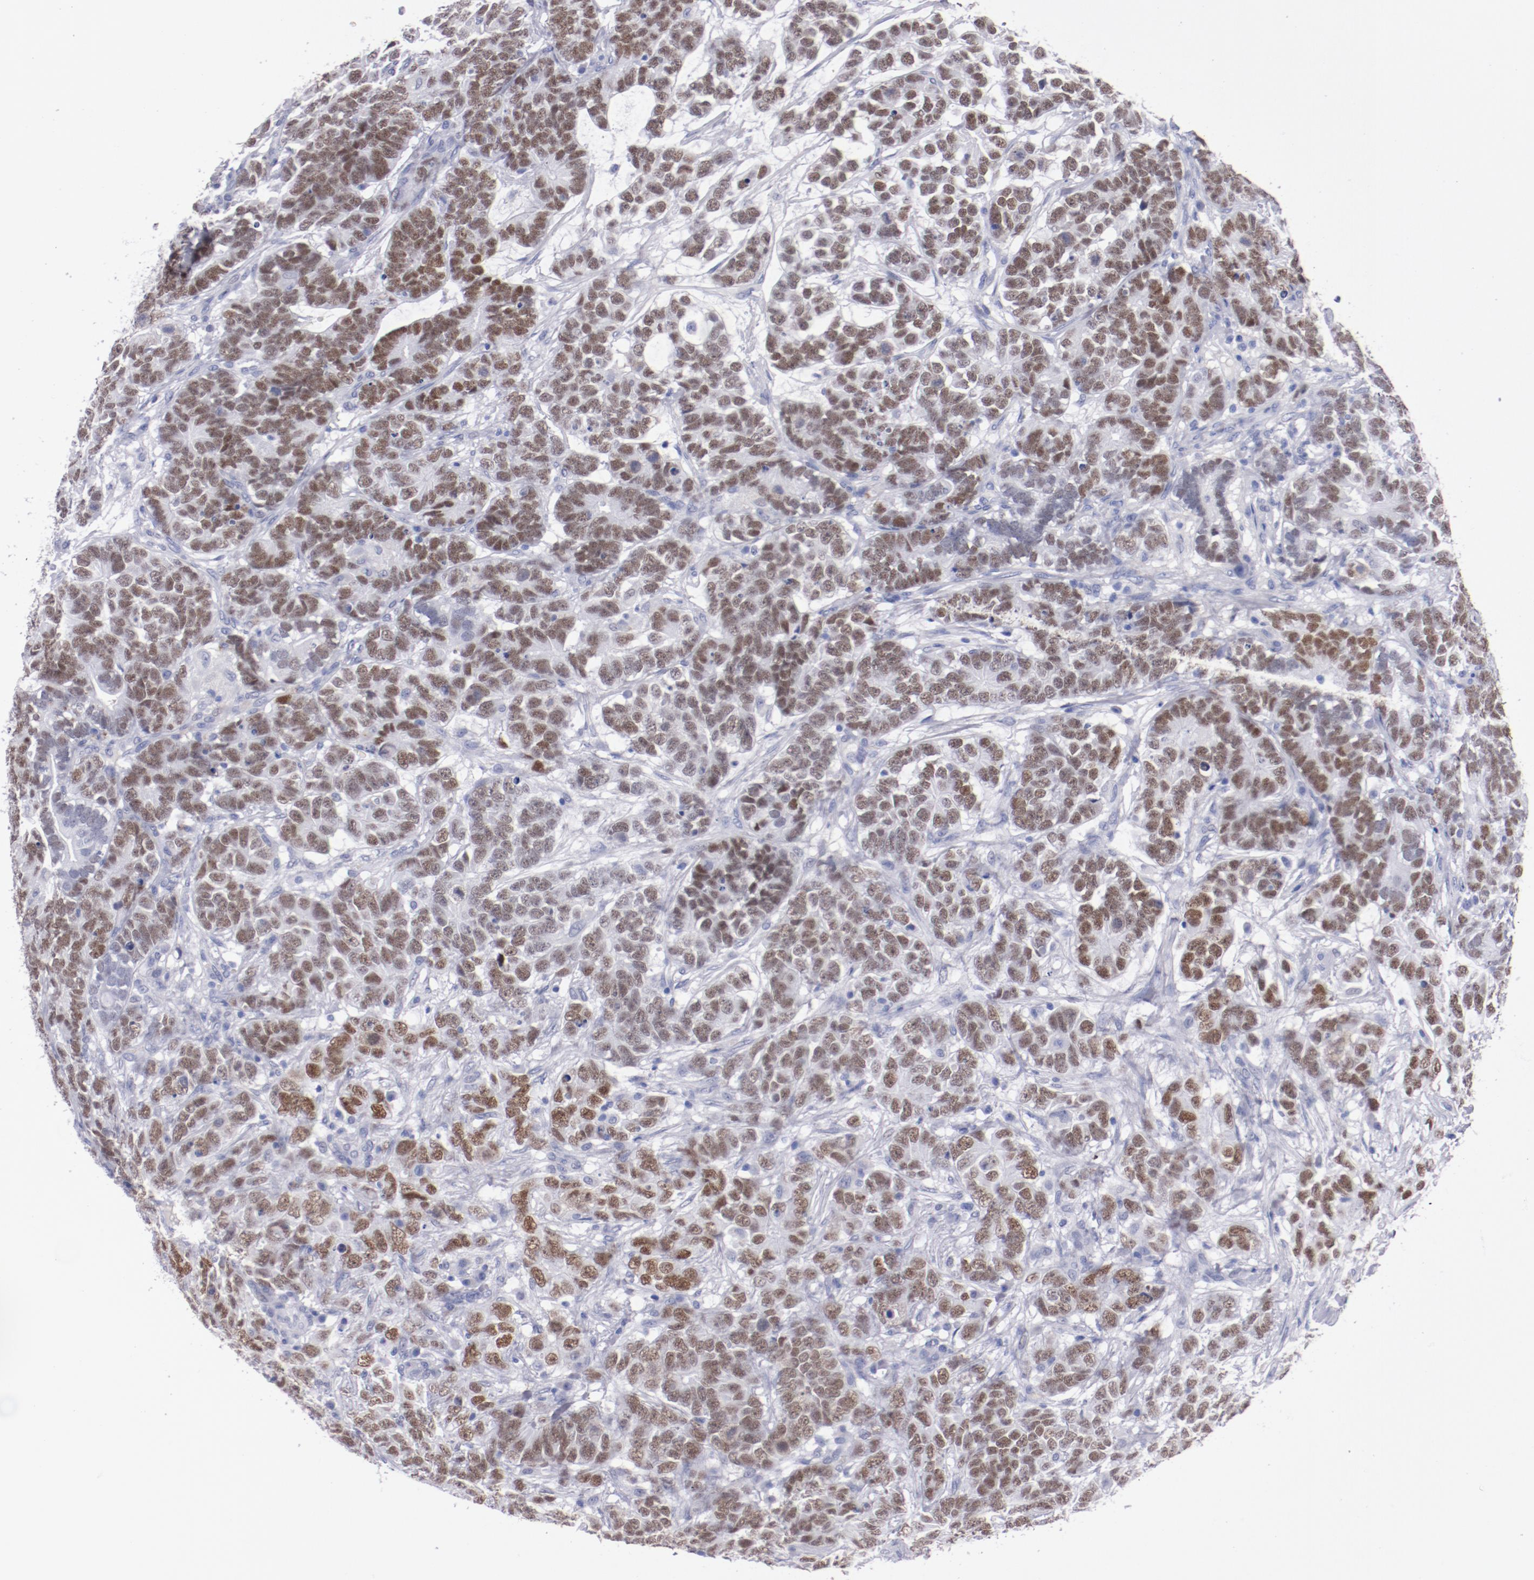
{"staining": {"intensity": "moderate", "quantity": ">75%", "location": "nuclear"}, "tissue": "testis cancer", "cell_type": "Tumor cells", "image_type": "cancer", "snomed": [{"axis": "morphology", "description": "Carcinoma, Embryonal, NOS"}, {"axis": "topography", "description": "Testis"}], "caption": "Immunohistochemical staining of testis embryonal carcinoma shows medium levels of moderate nuclear protein staining in approximately >75% of tumor cells.", "gene": "HNF1B", "patient": {"sex": "male", "age": 26}}